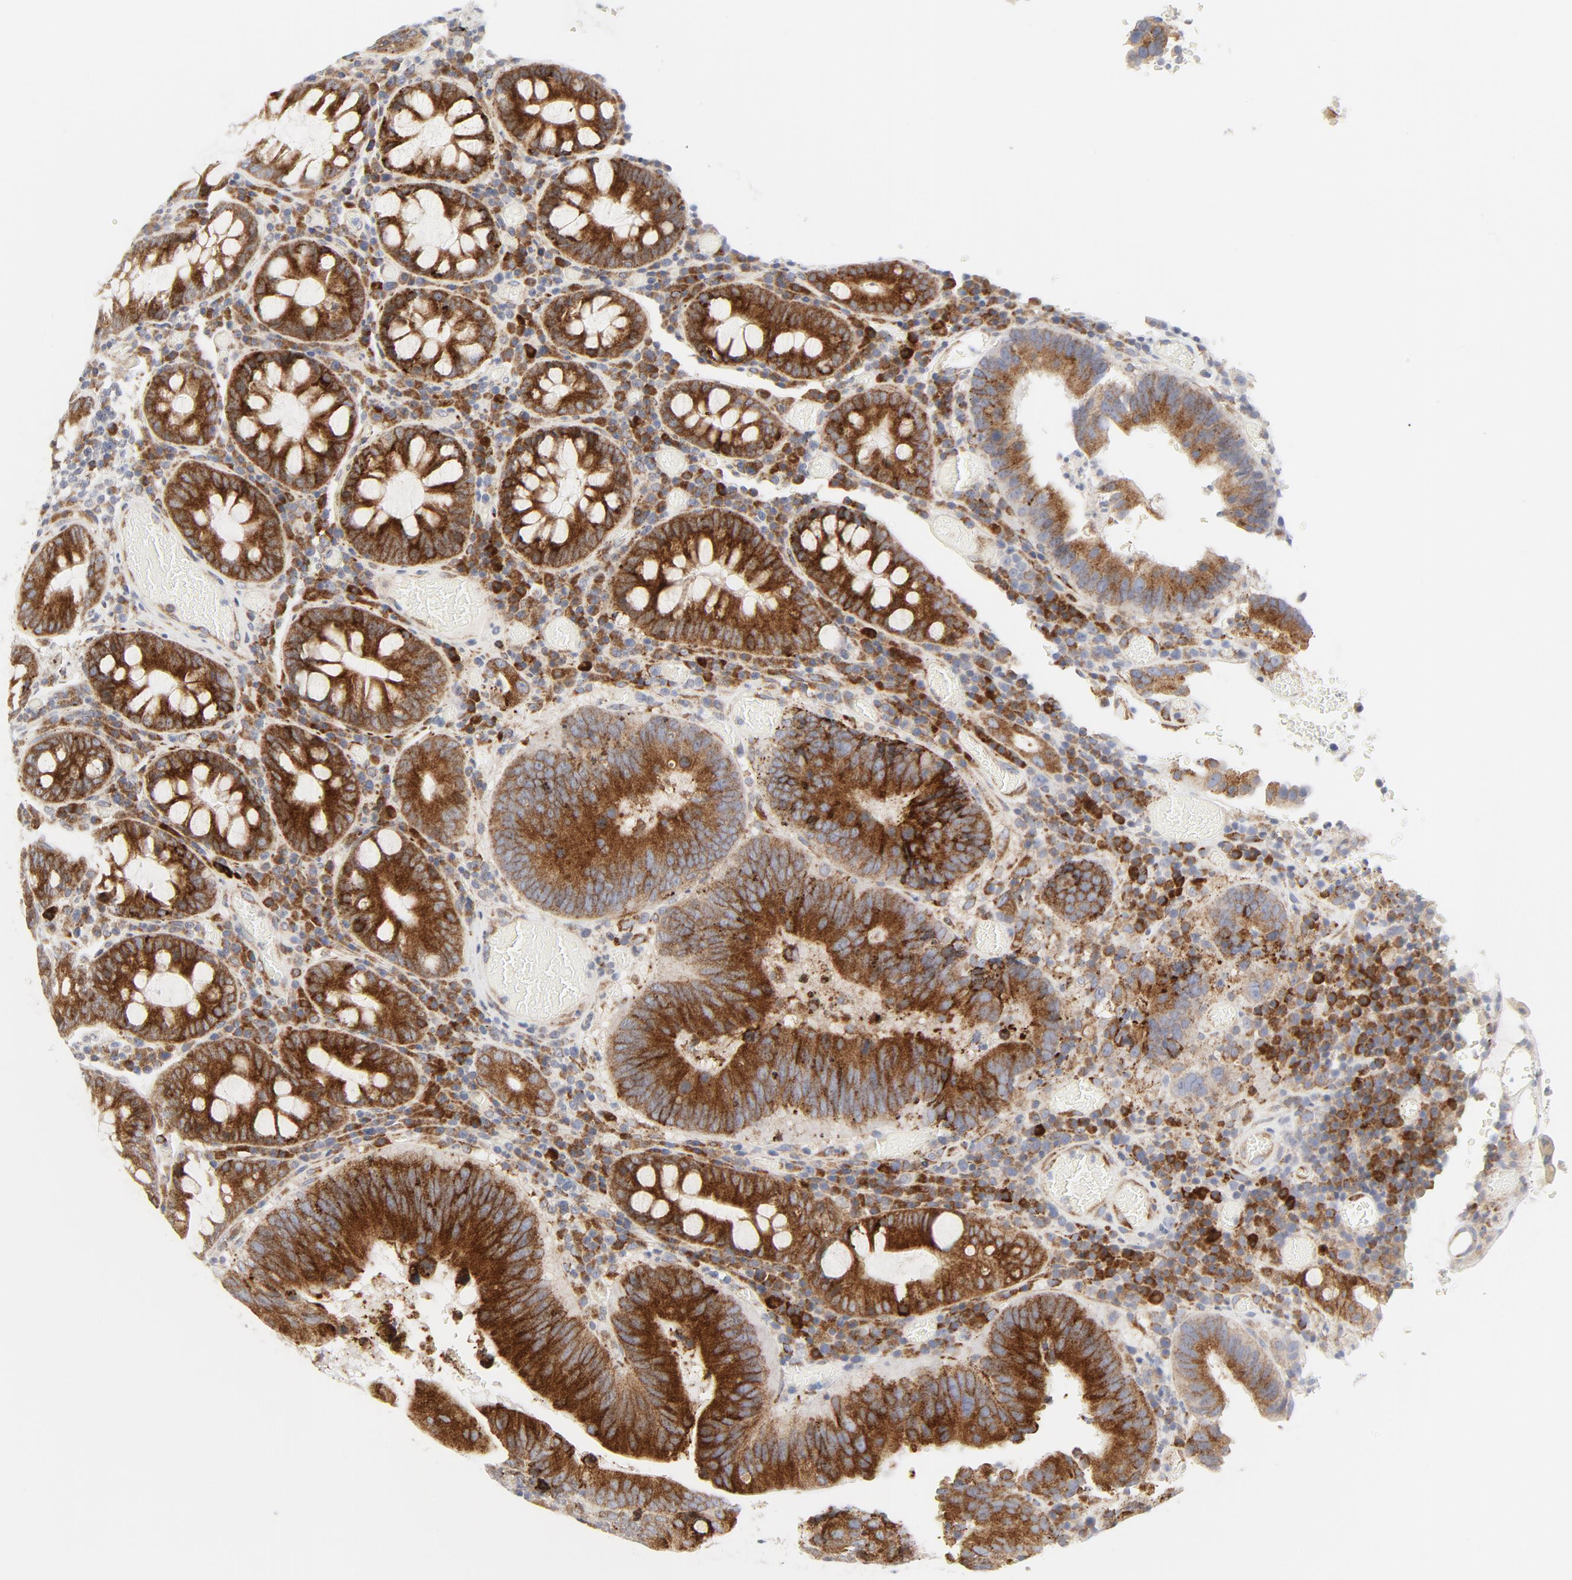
{"staining": {"intensity": "strong", "quantity": ">75%", "location": "cytoplasmic/membranous"}, "tissue": "colorectal cancer", "cell_type": "Tumor cells", "image_type": "cancer", "snomed": [{"axis": "morphology", "description": "Normal tissue, NOS"}, {"axis": "morphology", "description": "Adenocarcinoma, NOS"}, {"axis": "topography", "description": "Colon"}], "caption": "Brown immunohistochemical staining in colorectal cancer (adenocarcinoma) reveals strong cytoplasmic/membranous staining in approximately >75% of tumor cells.", "gene": "LRP6", "patient": {"sex": "female", "age": 78}}